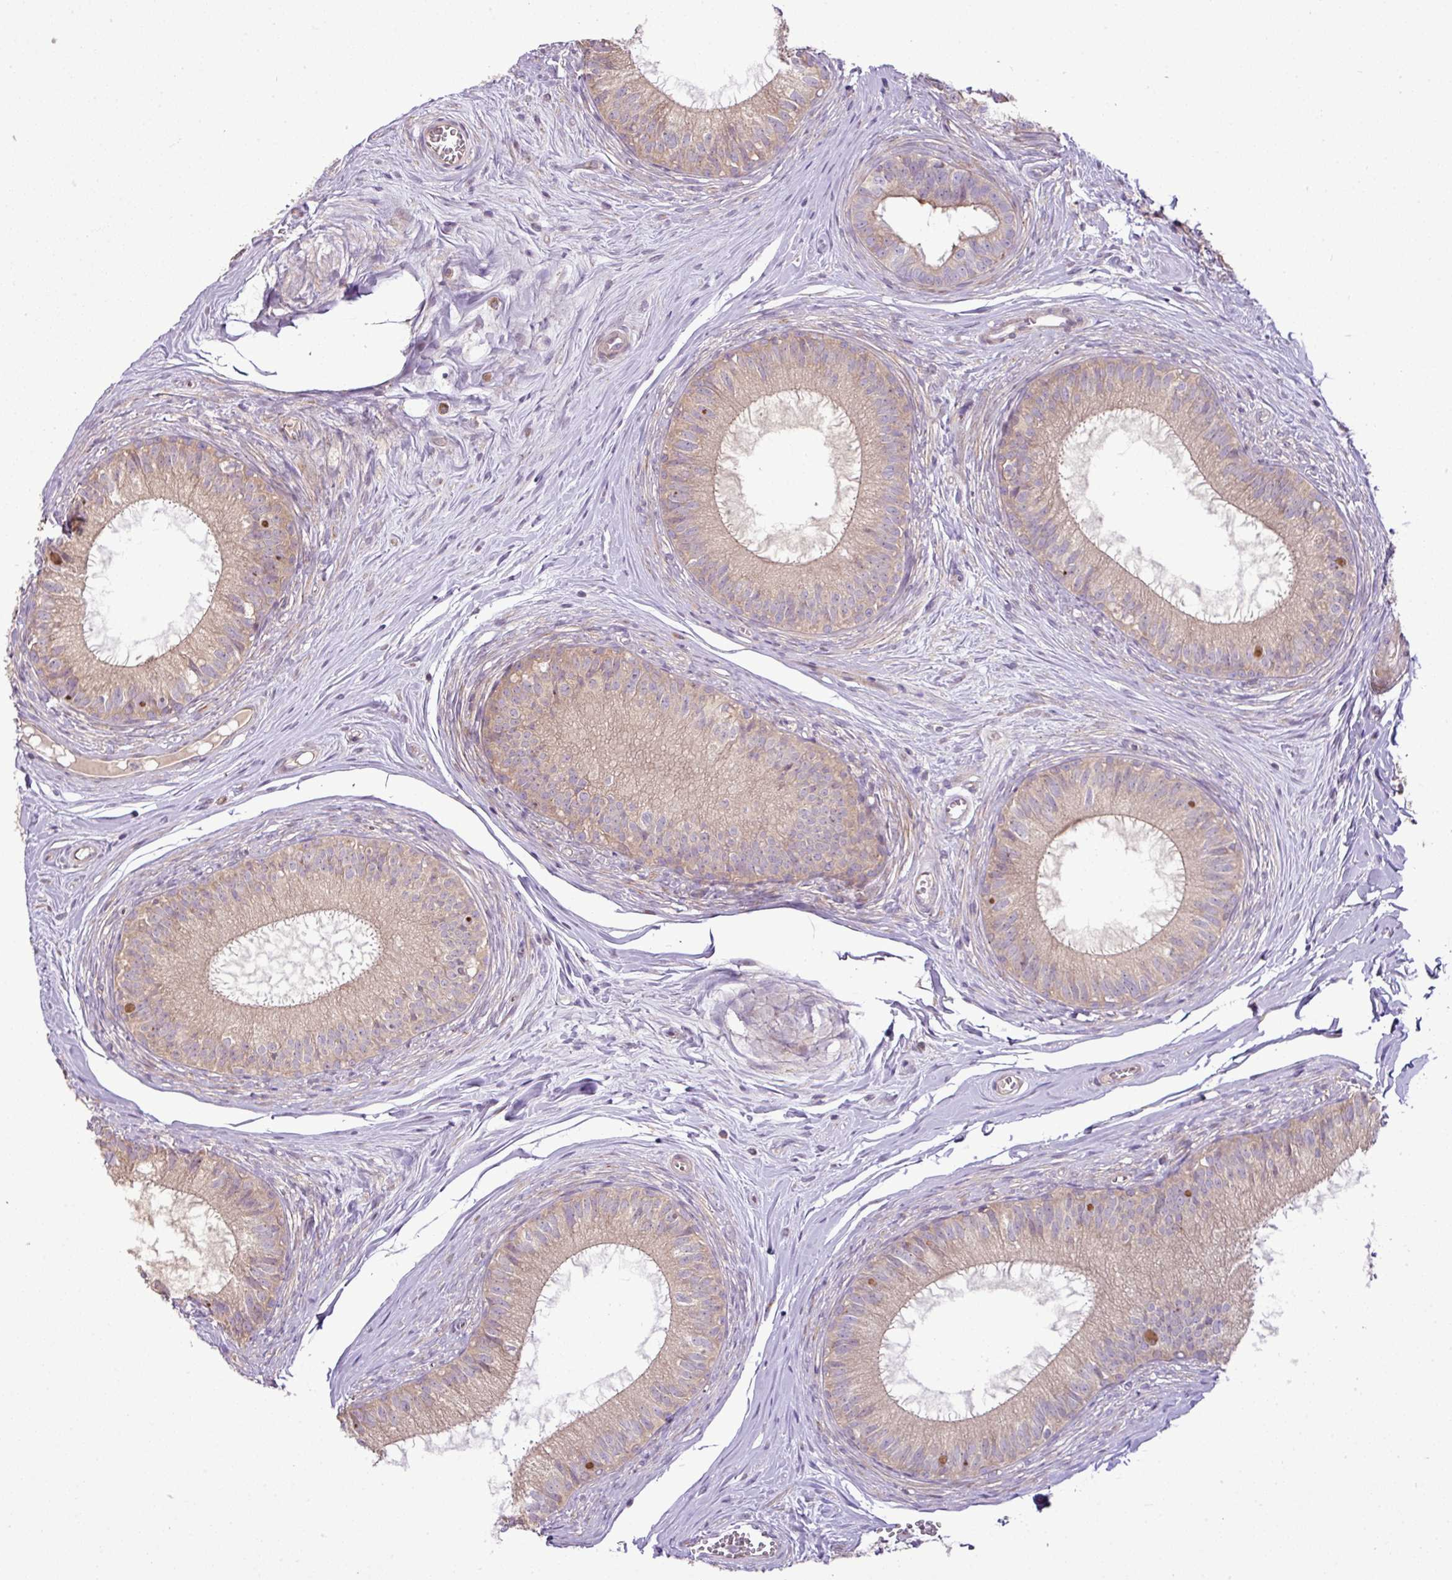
{"staining": {"intensity": "moderate", "quantity": "25%-75%", "location": "cytoplasmic/membranous"}, "tissue": "epididymis", "cell_type": "Glandular cells", "image_type": "normal", "snomed": [{"axis": "morphology", "description": "Normal tissue, NOS"}, {"axis": "topography", "description": "Epididymis"}], "caption": "Immunohistochemical staining of benign human epididymis displays medium levels of moderate cytoplasmic/membranous positivity in about 25%-75% of glandular cells.", "gene": "COX18", "patient": {"sex": "male", "age": 25}}